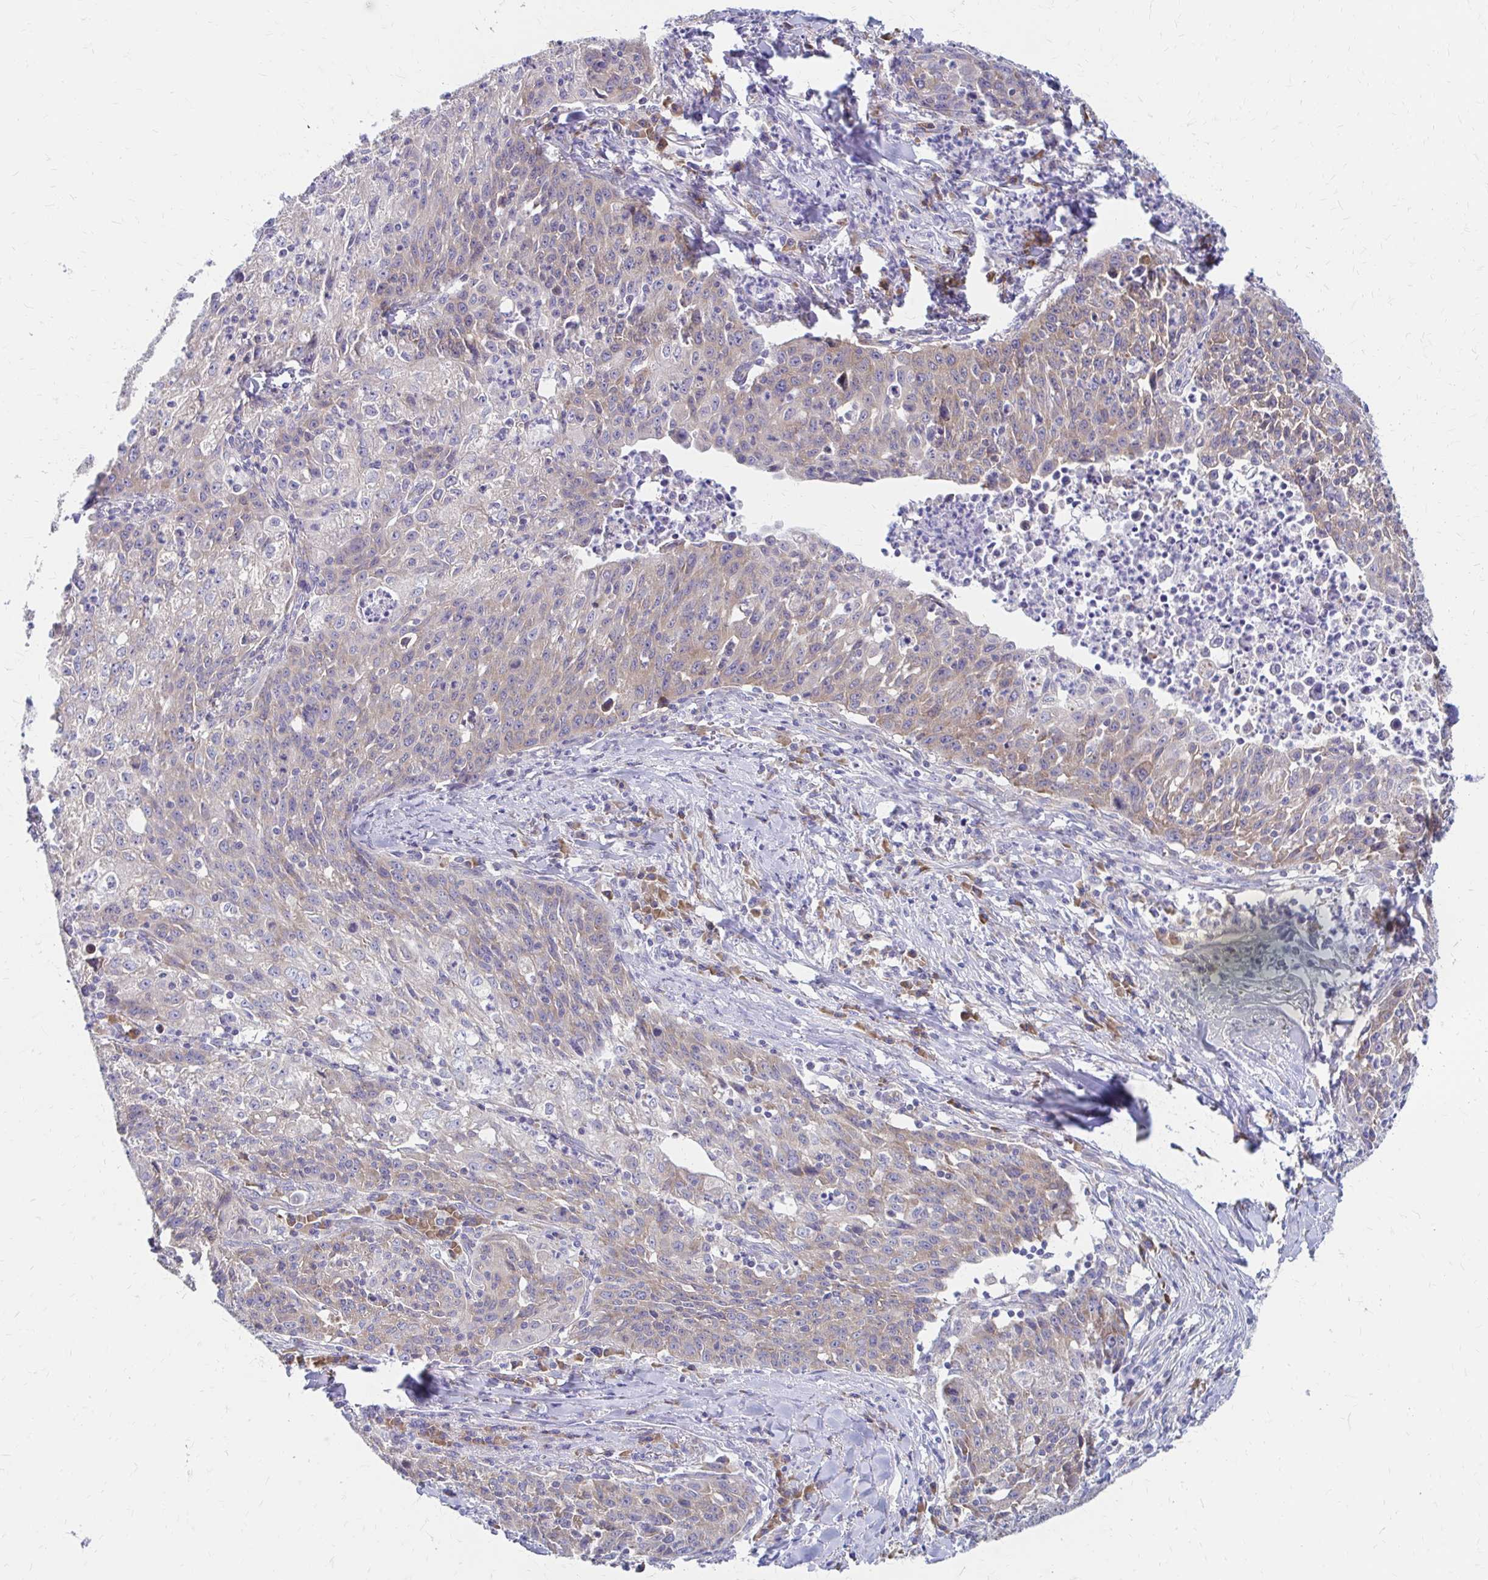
{"staining": {"intensity": "weak", "quantity": "25%-75%", "location": "cytoplasmic/membranous"}, "tissue": "lung cancer", "cell_type": "Tumor cells", "image_type": "cancer", "snomed": [{"axis": "morphology", "description": "Squamous cell carcinoma, NOS"}, {"axis": "morphology", "description": "Squamous cell carcinoma, metastatic, NOS"}, {"axis": "topography", "description": "Bronchus"}, {"axis": "topography", "description": "Lung"}], "caption": "Approximately 25%-75% of tumor cells in human lung metastatic squamous cell carcinoma reveal weak cytoplasmic/membranous protein positivity as visualized by brown immunohistochemical staining.", "gene": "RPL27A", "patient": {"sex": "male", "age": 62}}